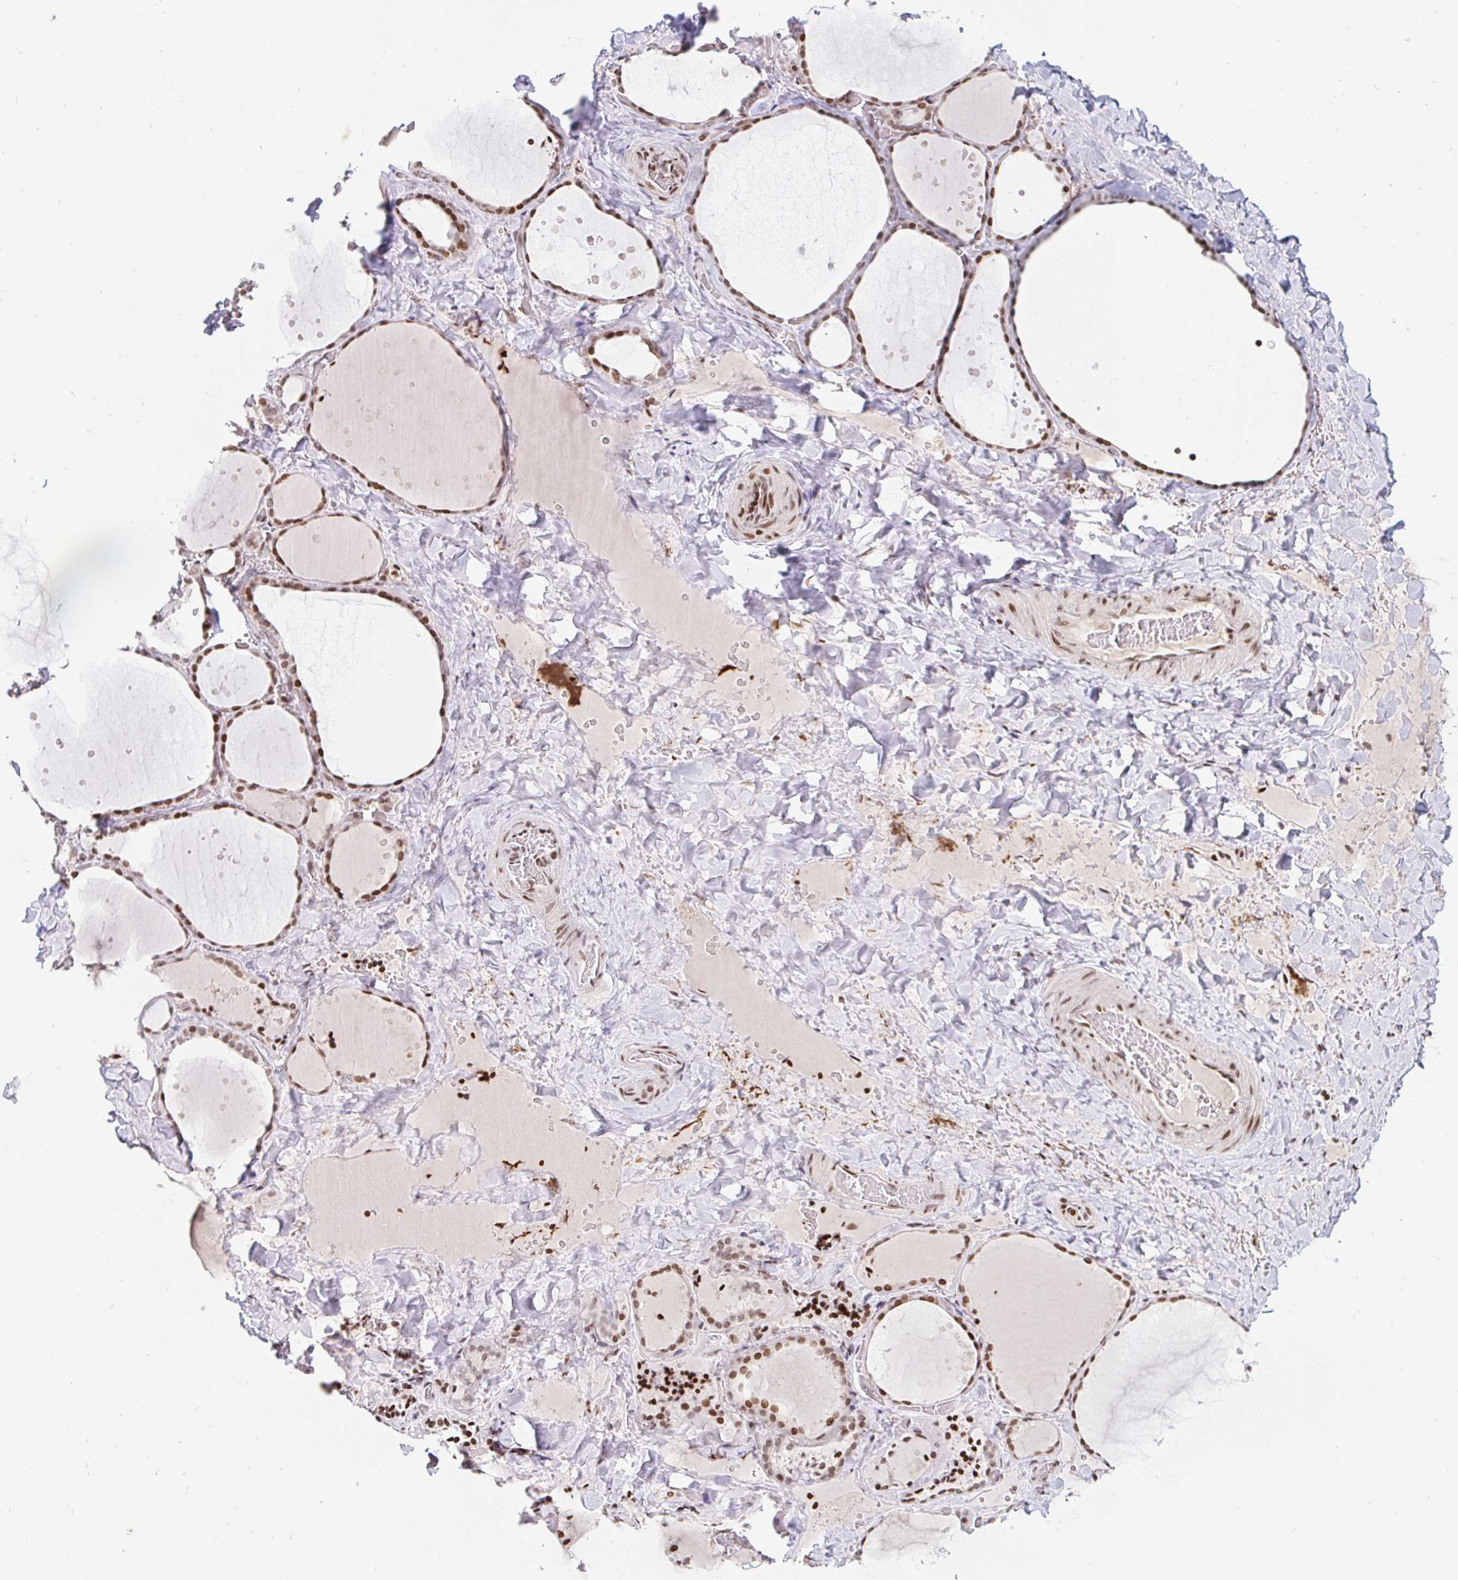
{"staining": {"intensity": "moderate", "quantity": ">75%", "location": "nuclear"}, "tissue": "thyroid gland", "cell_type": "Glandular cells", "image_type": "normal", "snomed": [{"axis": "morphology", "description": "Normal tissue, NOS"}, {"axis": "topography", "description": "Thyroid gland"}], "caption": "Immunohistochemistry of unremarkable thyroid gland exhibits medium levels of moderate nuclear positivity in about >75% of glandular cells. (DAB = brown stain, brightfield microscopy at high magnification).", "gene": "HOXC10", "patient": {"sex": "female", "age": 36}}